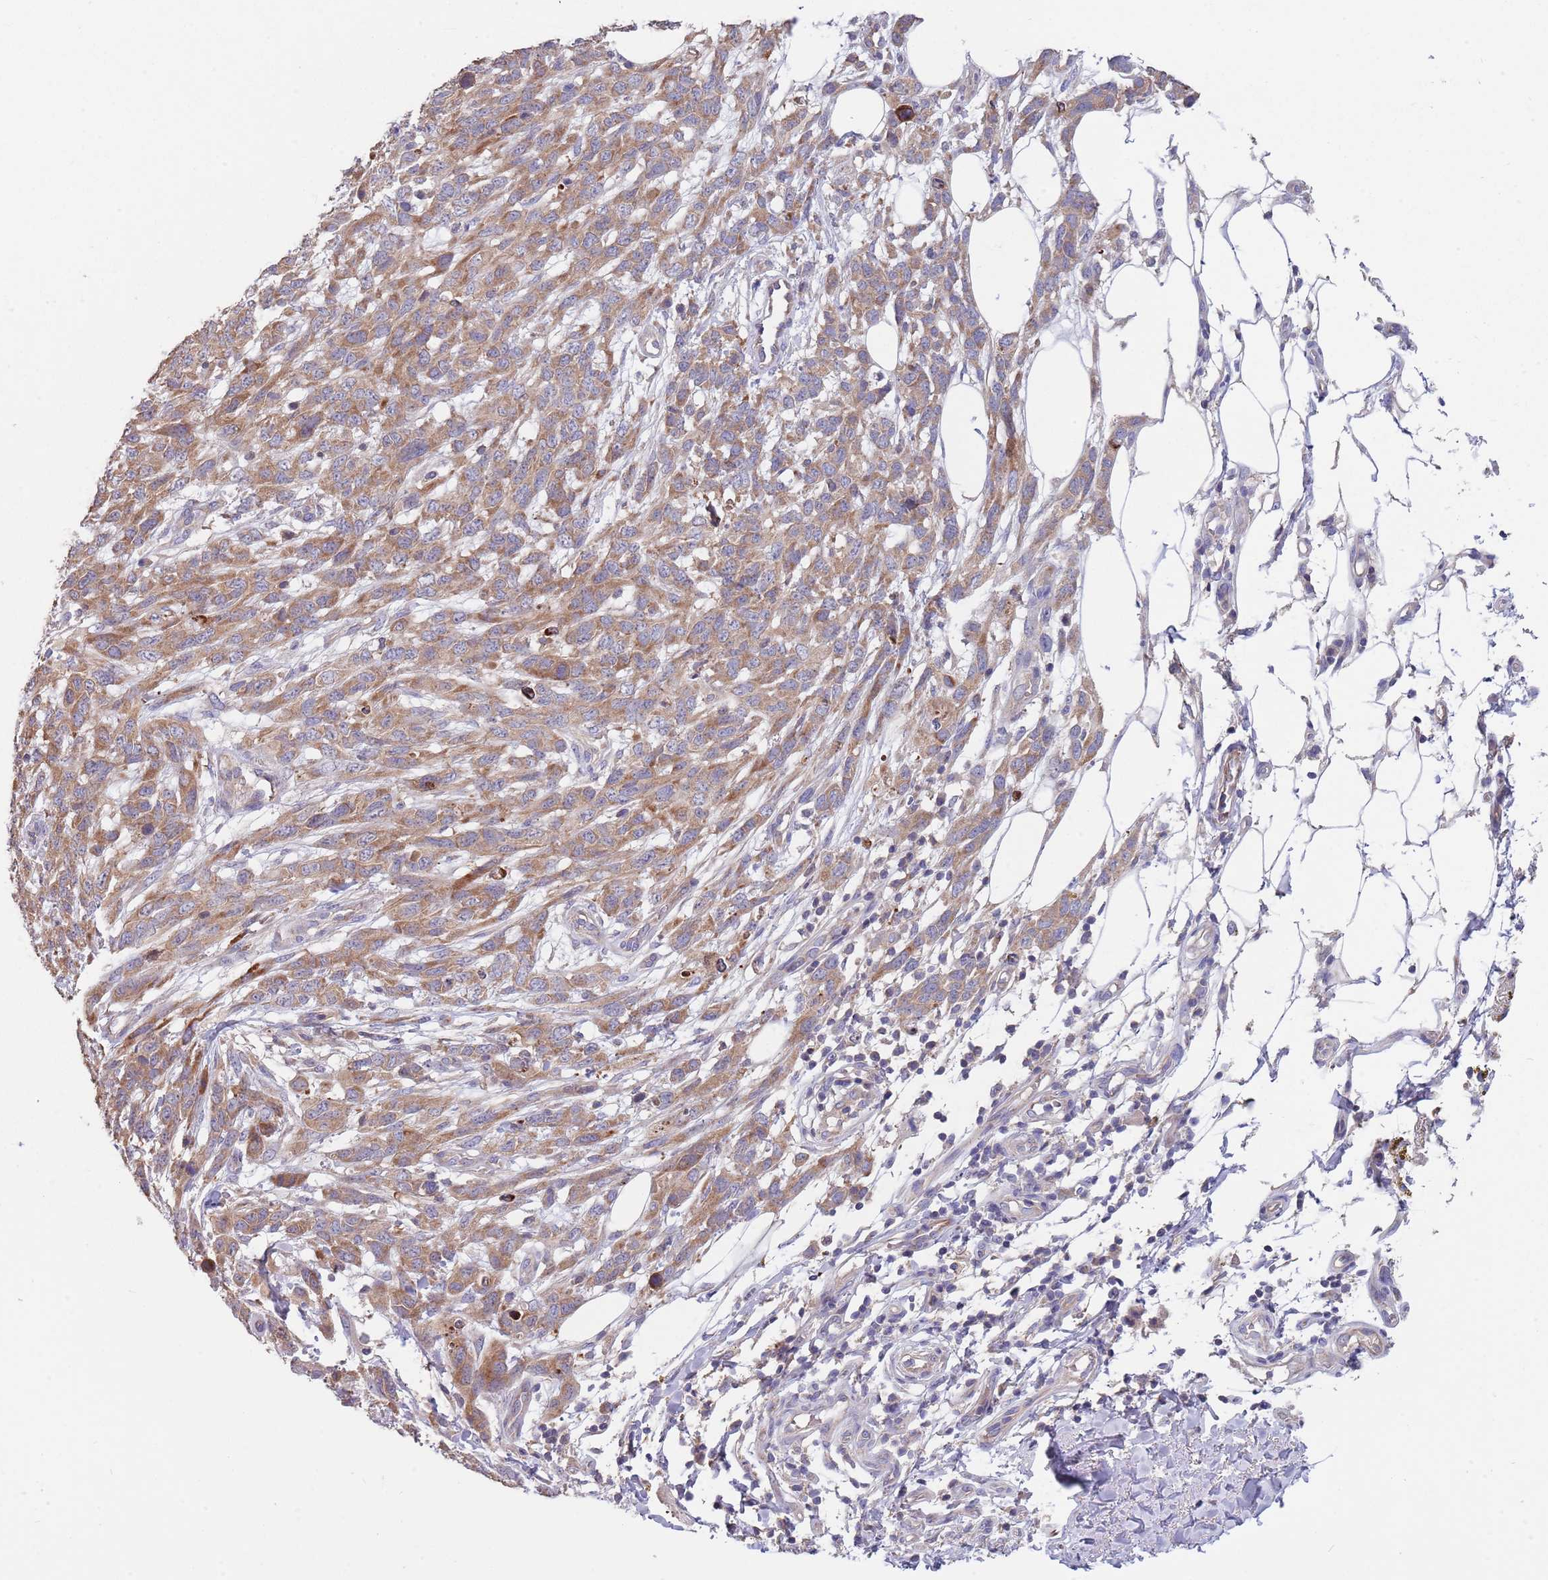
{"staining": {"intensity": "moderate", "quantity": ">75%", "location": "cytoplasmic/membranous"}, "tissue": "melanoma", "cell_type": "Tumor cells", "image_type": "cancer", "snomed": [{"axis": "morphology", "description": "Normal morphology"}, {"axis": "morphology", "description": "Malignant melanoma, NOS"}, {"axis": "topography", "description": "Skin"}], "caption": "An image of malignant melanoma stained for a protein exhibits moderate cytoplasmic/membranous brown staining in tumor cells.", "gene": "ABCC10", "patient": {"sex": "female", "age": 72}}